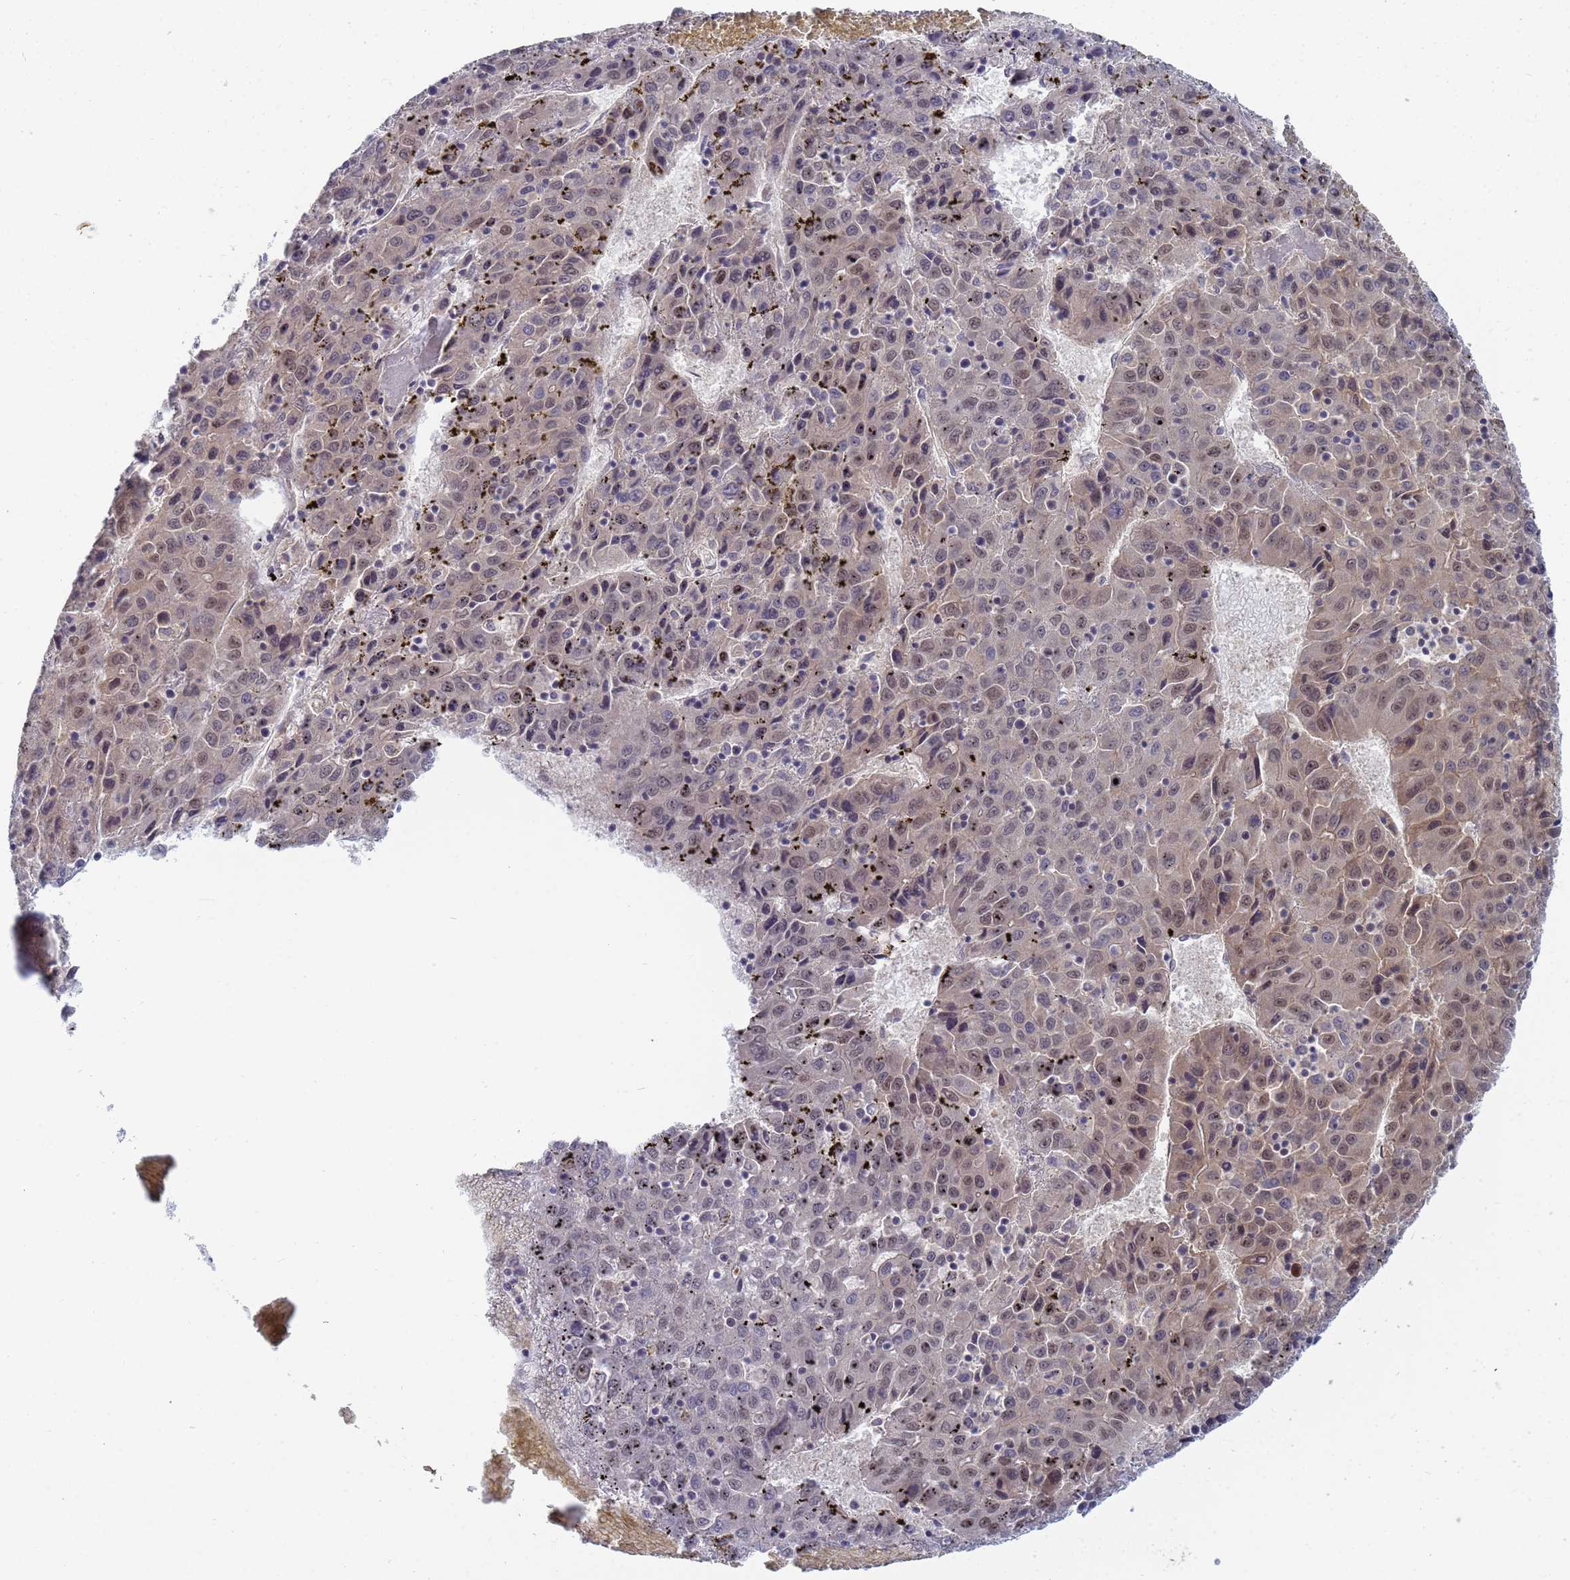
{"staining": {"intensity": "weak", "quantity": "25%-75%", "location": "nuclear"}, "tissue": "liver cancer", "cell_type": "Tumor cells", "image_type": "cancer", "snomed": [{"axis": "morphology", "description": "Carcinoma, Hepatocellular, NOS"}, {"axis": "topography", "description": "Liver"}], "caption": "Brown immunohistochemical staining in liver cancer displays weak nuclear positivity in approximately 25%-75% of tumor cells.", "gene": "SHARPIN", "patient": {"sex": "female", "age": 53}}